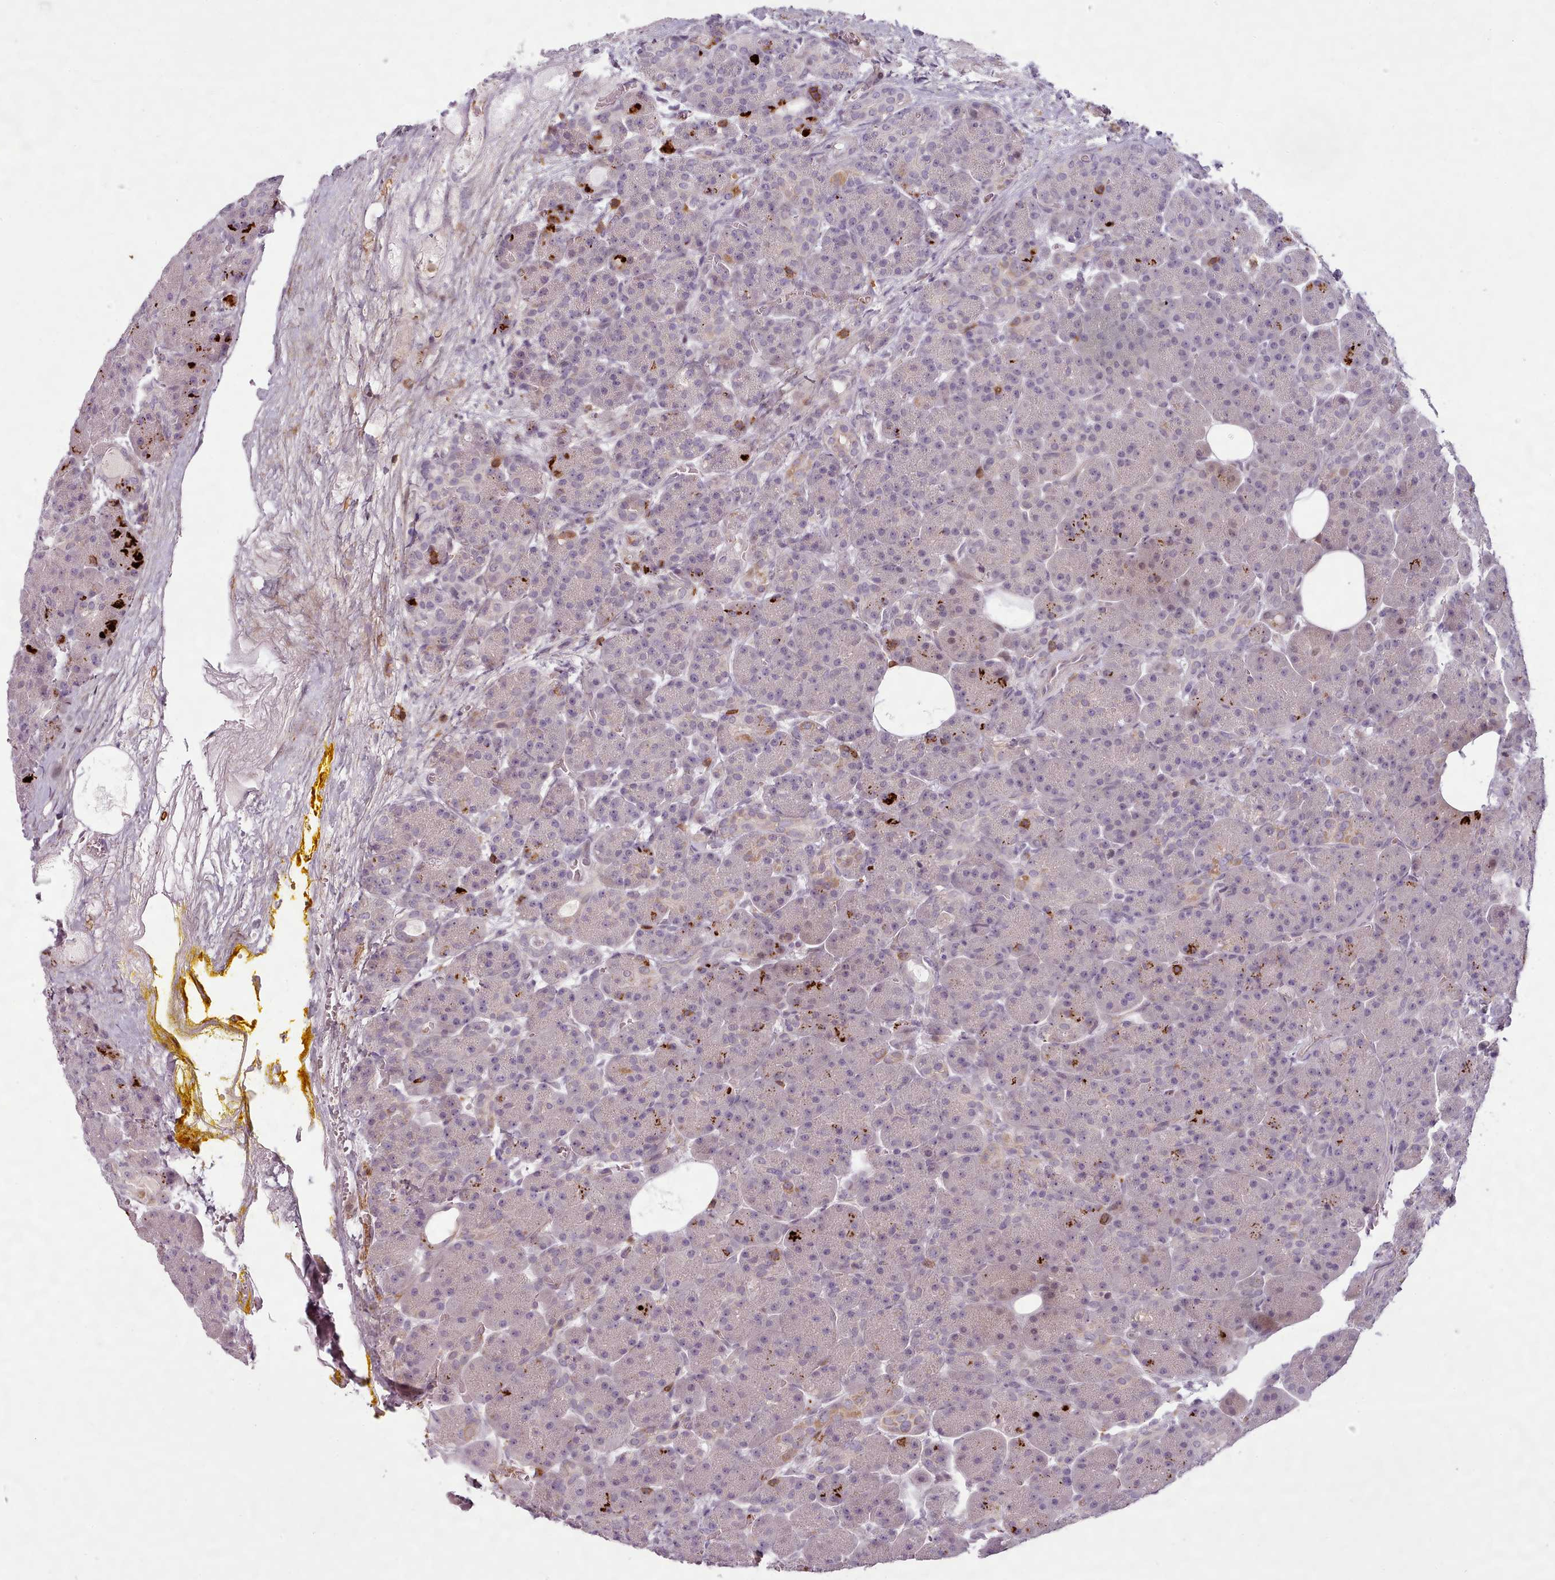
{"staining": {"intensity": "moderate", "quantity": "<25%", "location": "cytoplasmic/membranous"}, "tissue": "pancreas", "cell_type": "Exocrine glandular cells", "image_type": "normal", "snomed": [{"axis": "morphology", "description": "Normal tissue, NOS"}, {"axis": "topography", "description": "Pancreas"}], "caption": "The histopathology image displays immunohistochemical staining of benign pancreas. There is moderate cytoplasmic/membranous staining is present in about <25% of exocrine glandular cells.", "gene": "ZNF583", "patient": {"sex": "male", "age": 63}}